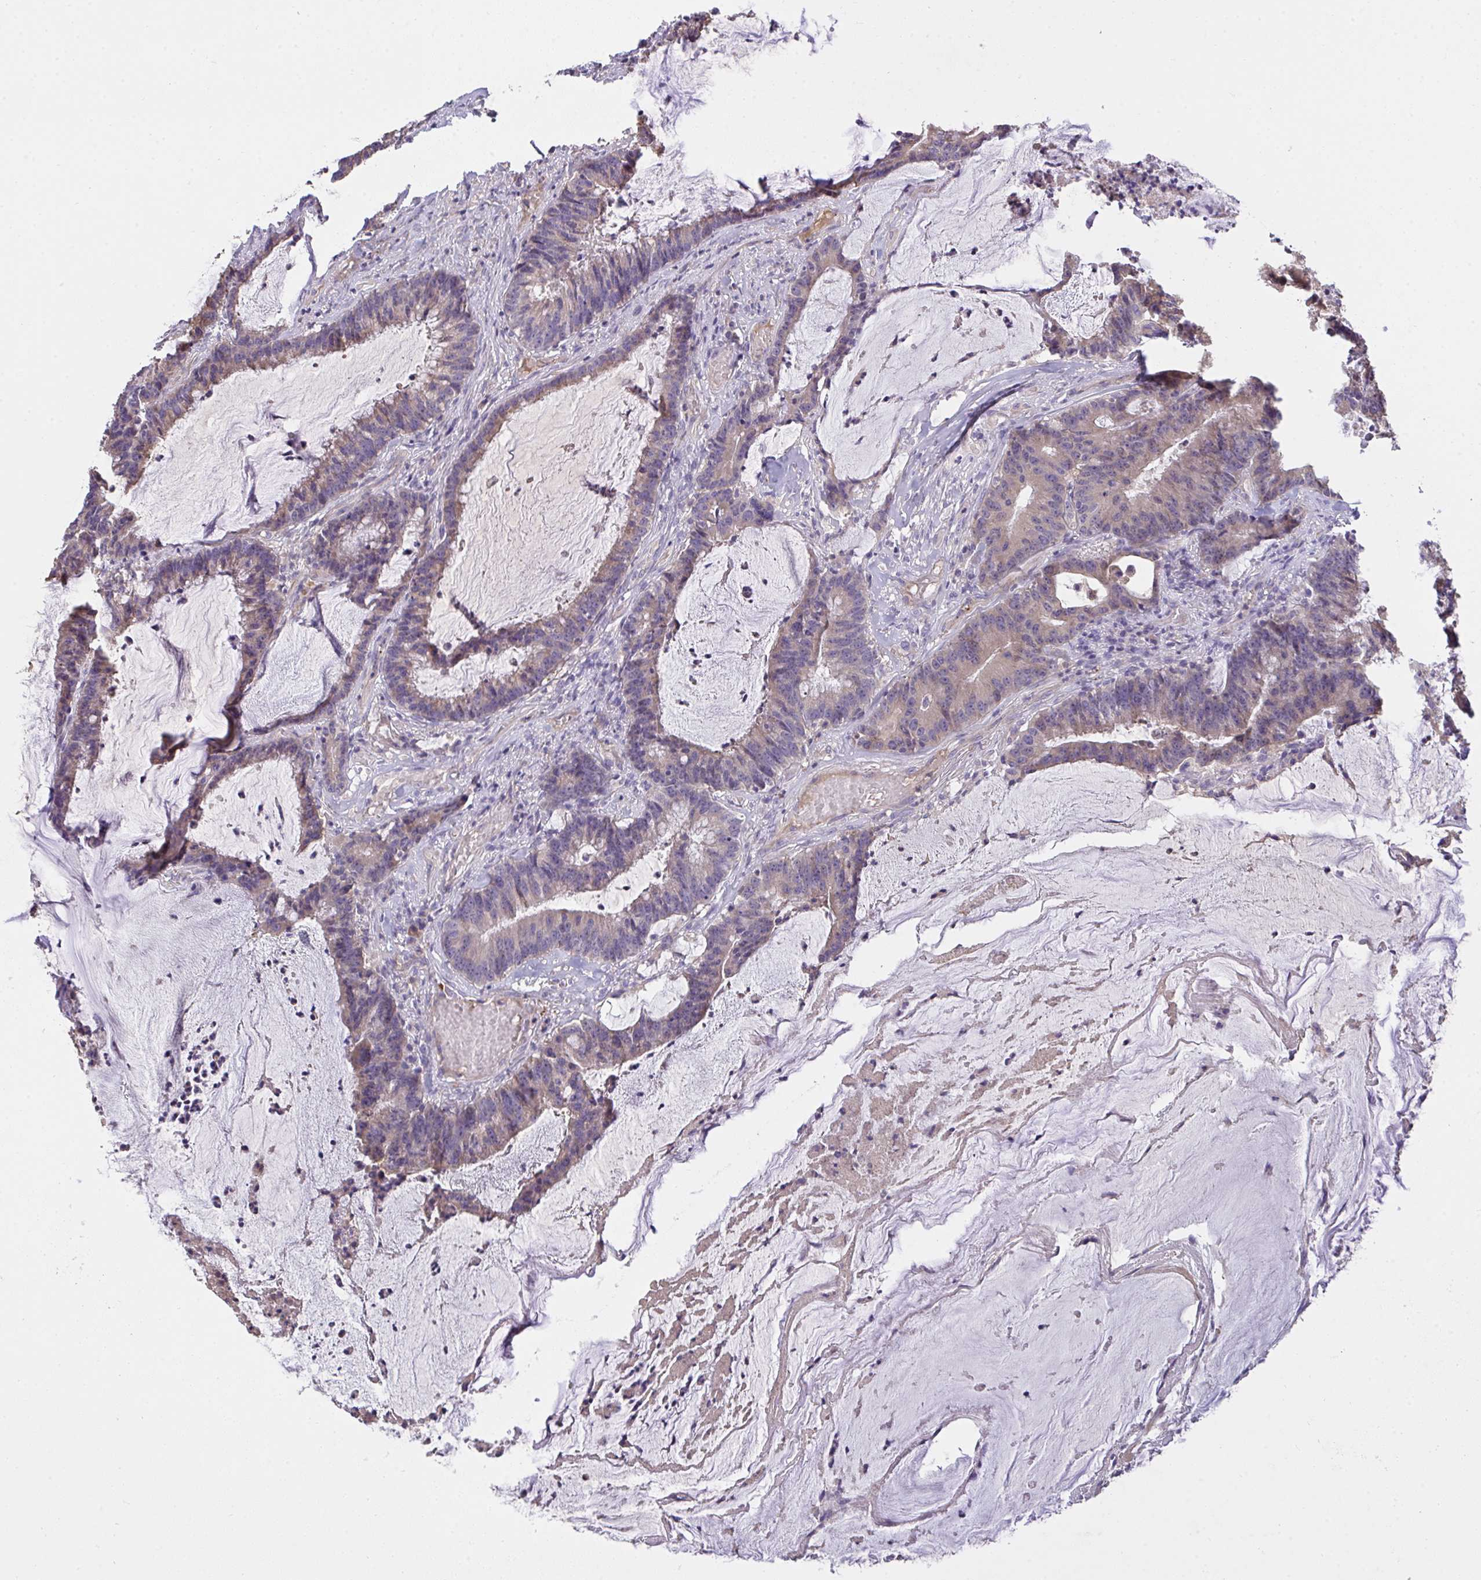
{"staining": {"intensity": "weak", "quantity": "25%-75%", "location": "cytoplasmic/membranous"}, "tissue": "colorectal cancer", "cell_type": "Tumor cells", "image_type": "cancer", "snomed": [{"axis": "morphology", "description": "Adenocarcinoma, NOS"}, {"axis": "topography", "description": "Colon"}], "caption": "IHC micrograph of neoplastic tissue: human colorectal adenocarcinoma stained using immunohistochemistry displays low levels of weak protein expression localized specifically in the cytoplasmic/membranous of tumor cells, appearing as a cytoplasmic/membranous brown color.", "gene": "ZNF581", "patient": {"sex": "female", "age": 78}}